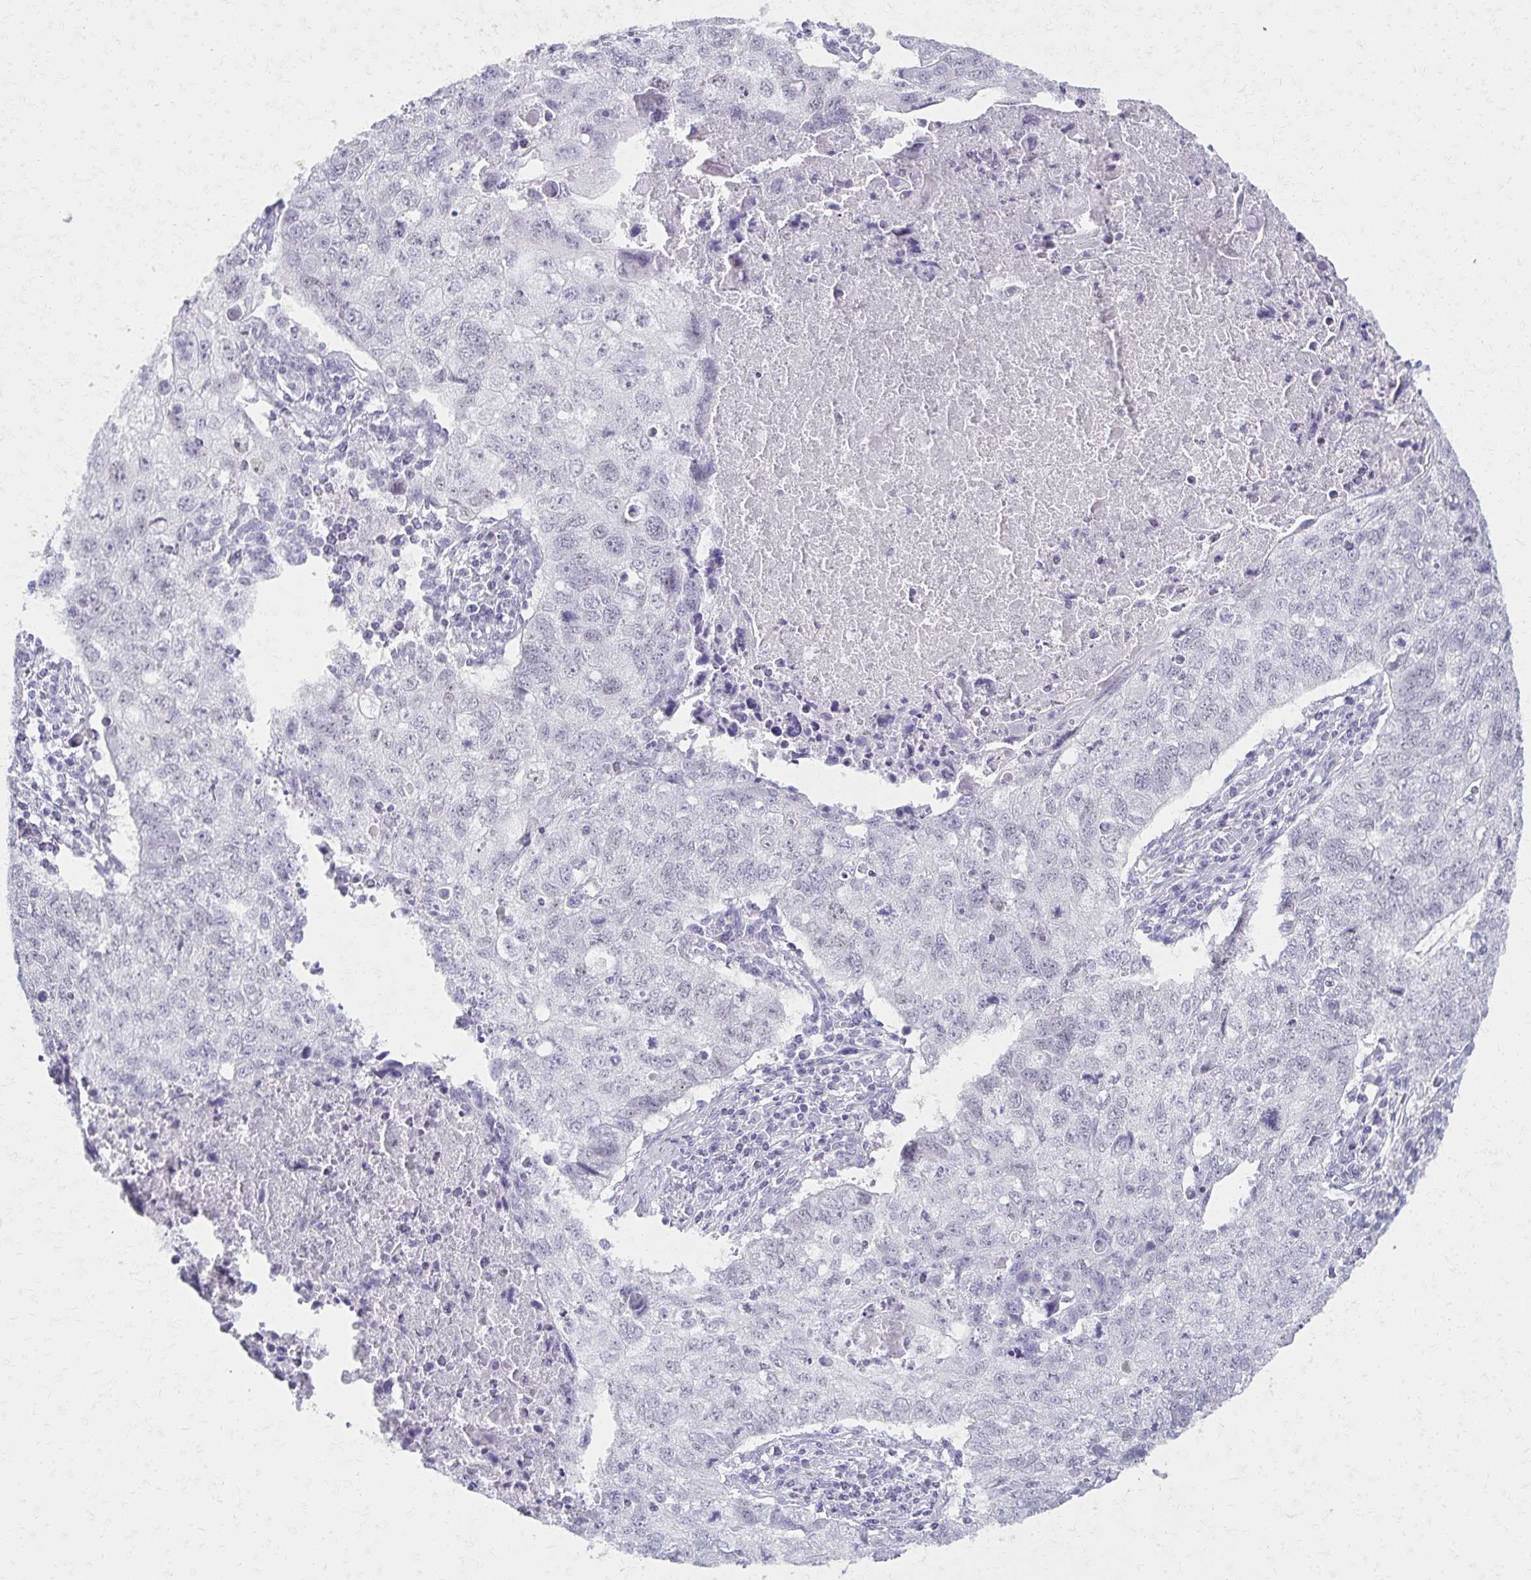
{"staining": {"intensity": "negative", "quantity": "none", "location": "none"}, "tissue": "lung cancer", "cell_type": "Tumor cells", "image_type": "cancer", "snomed": [{"axis": "morphology", "description": "Normal morphology"}, {"axis": "morphology", "description": "Aneuploidy"}, {"axis": "morphology", "description": "Squamous cell carcinoma, NOS"}, {"axis": "topography", "description": "Lymph node"}, {"axis": "topography", "description": "Lung"}], "caption": "IHC image of lung cancer stained for a protein (brown), which shows no staining in tumor cells.", "gene": "MORC4", "patient": {"sex": "female", "age": 76}}